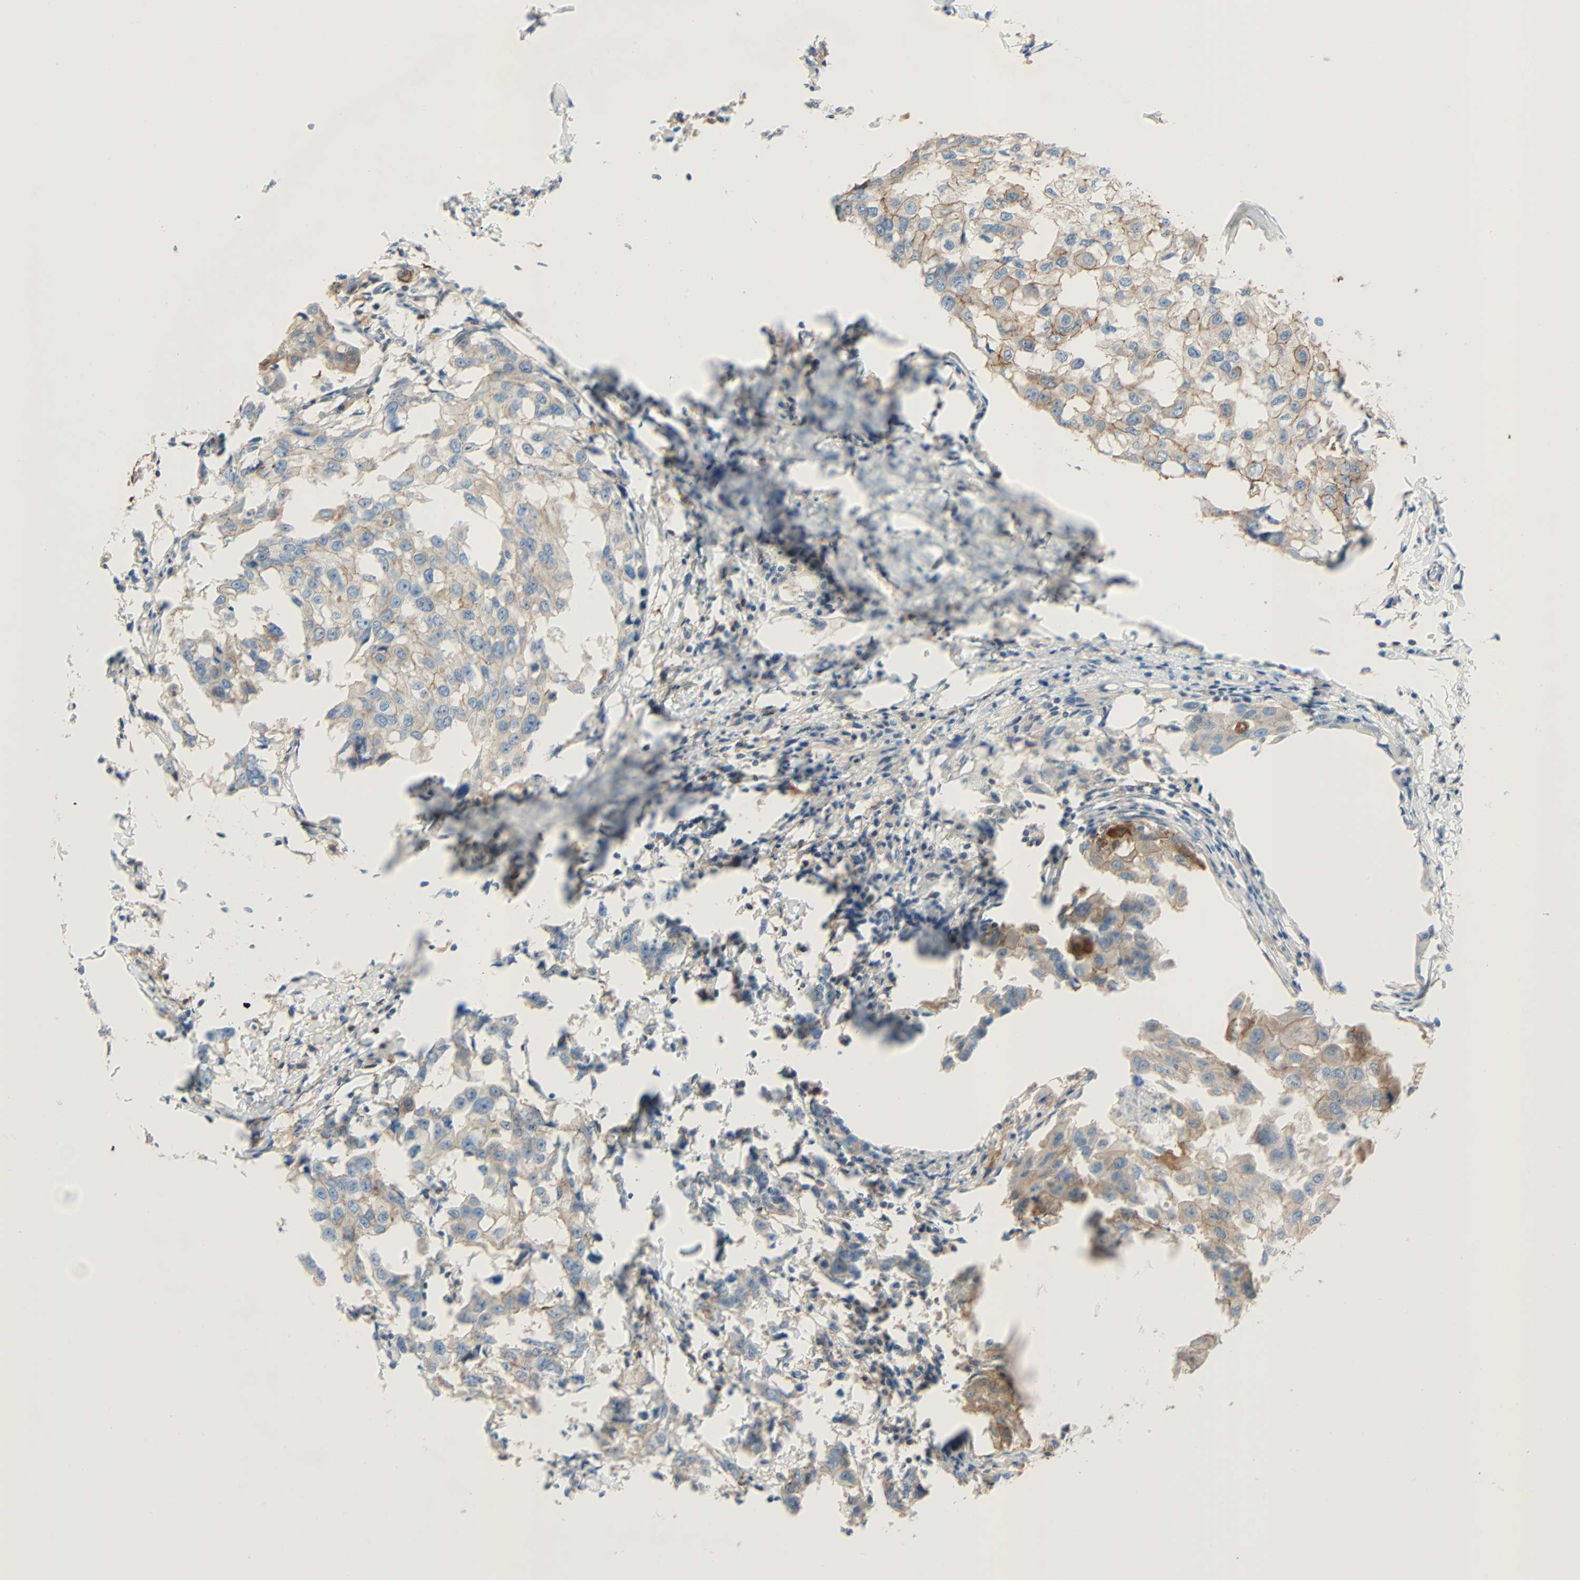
{"staining": {"intensity": "moderate", "quantity": ">75%", "location": "cytoplasmic/membranous"}, "tissue": "breast cancer", "cell_type": "Tumor cells", "image_type": "cancer", "snomed": [{"axis": "morphology", "description": "Duct carcinoma"}, {"axis": "topography", "description": "Breast"}], "caption": "Immunohistochemistry photomicrograph of breast cancer (intraductal carcinoma) stained for a protein (brown), which displays medium levels of moderate cytoplasmic/membranous staining in approximately >75% of tumor cells.", "gene": "TNFRSF12A", "patient": {"sex": "female", "age": 27}}